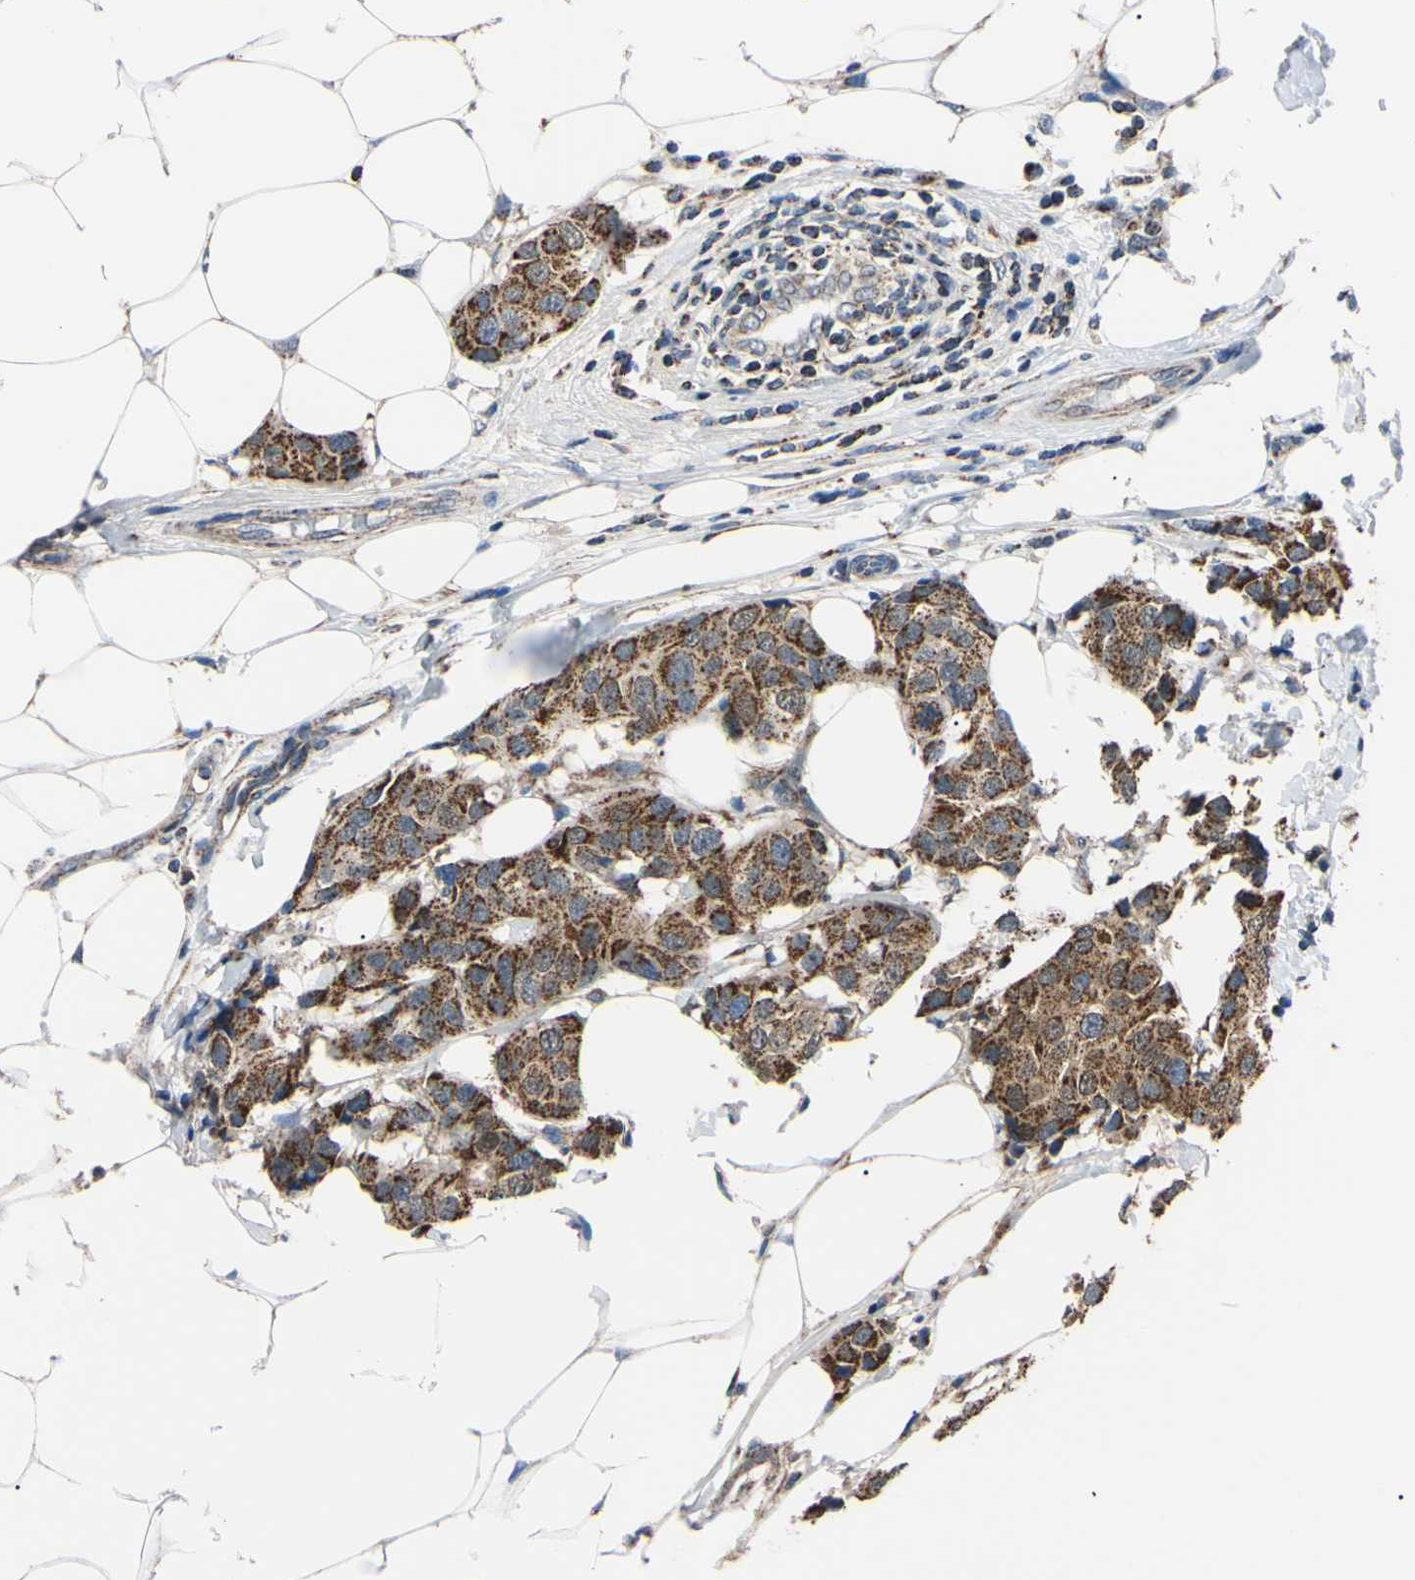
{"staining": {"intensity": "strong", "quantity": ">75%", "location": "cytoplasmic/membranous"}, "tissue": "breast cancer", "cell_type": "Tumor cells", "image_type": "cancer", "snomed": [{"axis": "morphology", "description": "Normal tissue, NOS"}, {"axis": "morphology", "description": "Duct carcinoma"}, {"axis": "topography", "description": "Breast"}], "caption": "About >75% of tumor cells in breast infiltrating ductal carcinoma show strong cytoplasmic/membranous protein positivity as visualized by brown immunohistochemical staining.", "gene": "CLPP", "patient": {"sex": "female", "age": 39}}